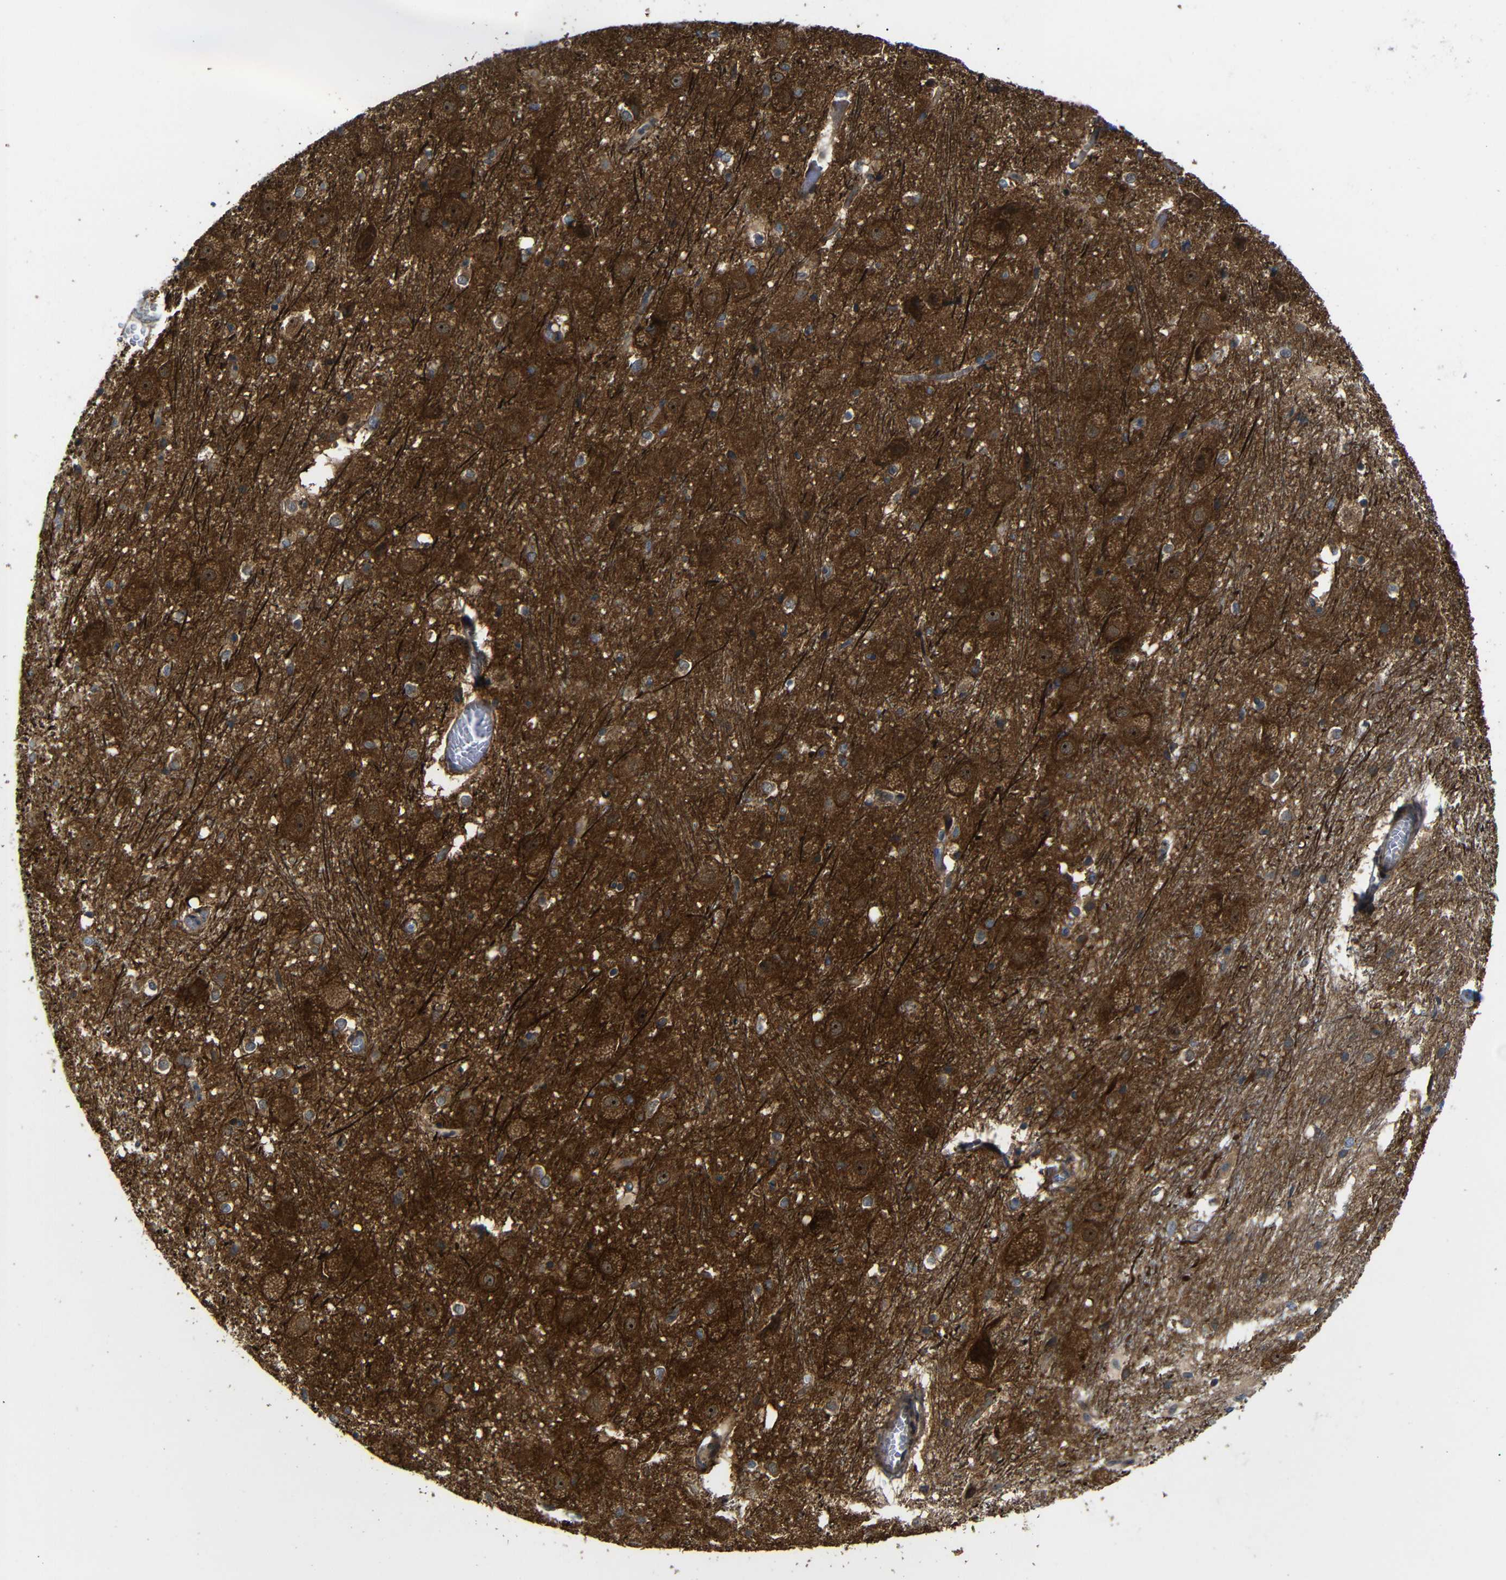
{"staining": {"intensity": "negative", "quantity": "none", "location": "none"}, "tissue": "hippocampus", "cell_type": "Glial cells", "image_type": "normal", "snomed": [{"axis": "morphology", "description": "Normal tissue, NOS"}, {"axis": "topography", "description": "Hippocampus"}], "caption": "This is a image of immunohistochemistry staining of unremarkable hippocampus, which shows no expression in glial cells. Brightfield microscopy of IHC stained with DAB (brown) and hematoxylin (blue), captured at high magnification.", "gene": "P3H2", "patient": {"sex": "female", "age": 19}}